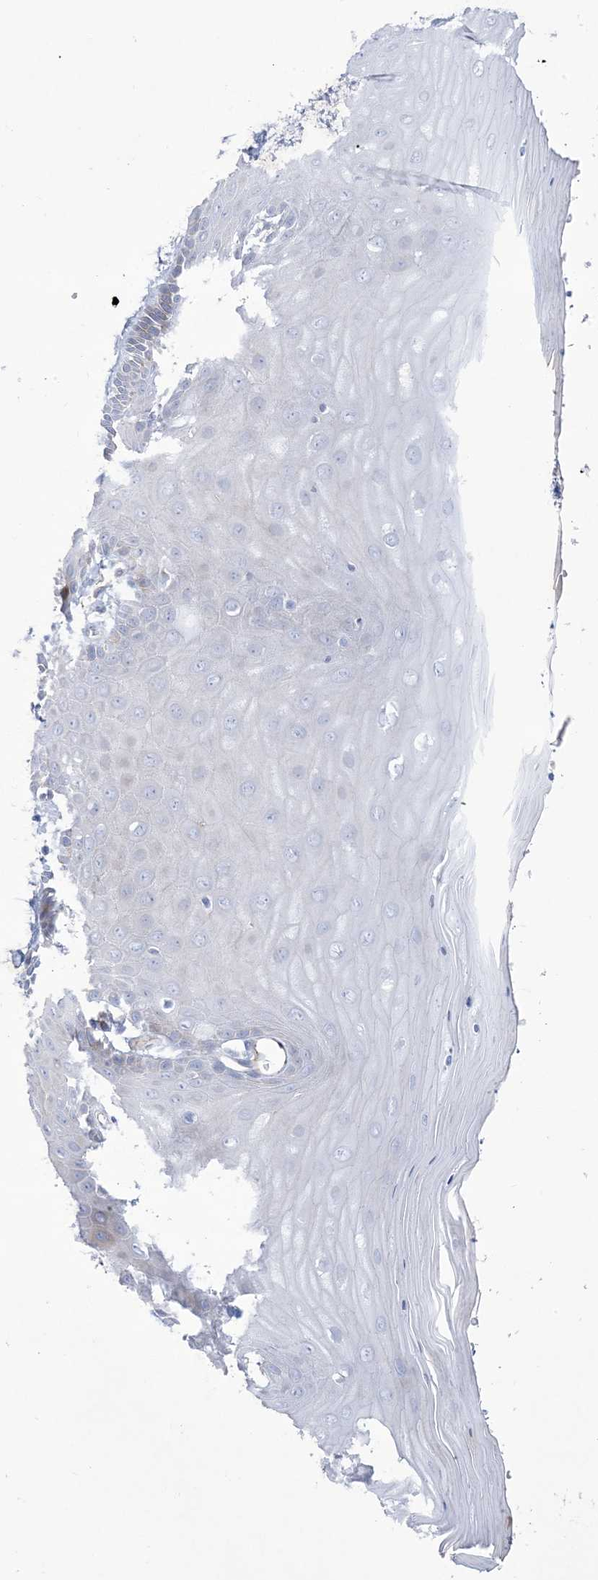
{"staining": {"intensity": "negative", "quantity": "none", "location": "none"}, "tissue": "cervix", "cell_type": "Glandular cells", "image_type": "normal", "snomed": [{"axis": "morphology", "description": "Normal tissue, NOS"}, {"axis": "topography", "description": "Cervix"}], "caption": "High magnification brightfield microscopy of unremarkable cervix stained with DAB (brown) and counterstained with hematoxylin (blue): glandular cells show no significant expression. Nuclei are stained in blue.", "gene": "B3GNT7", "patient": {"sex": "female", "age": 55}}